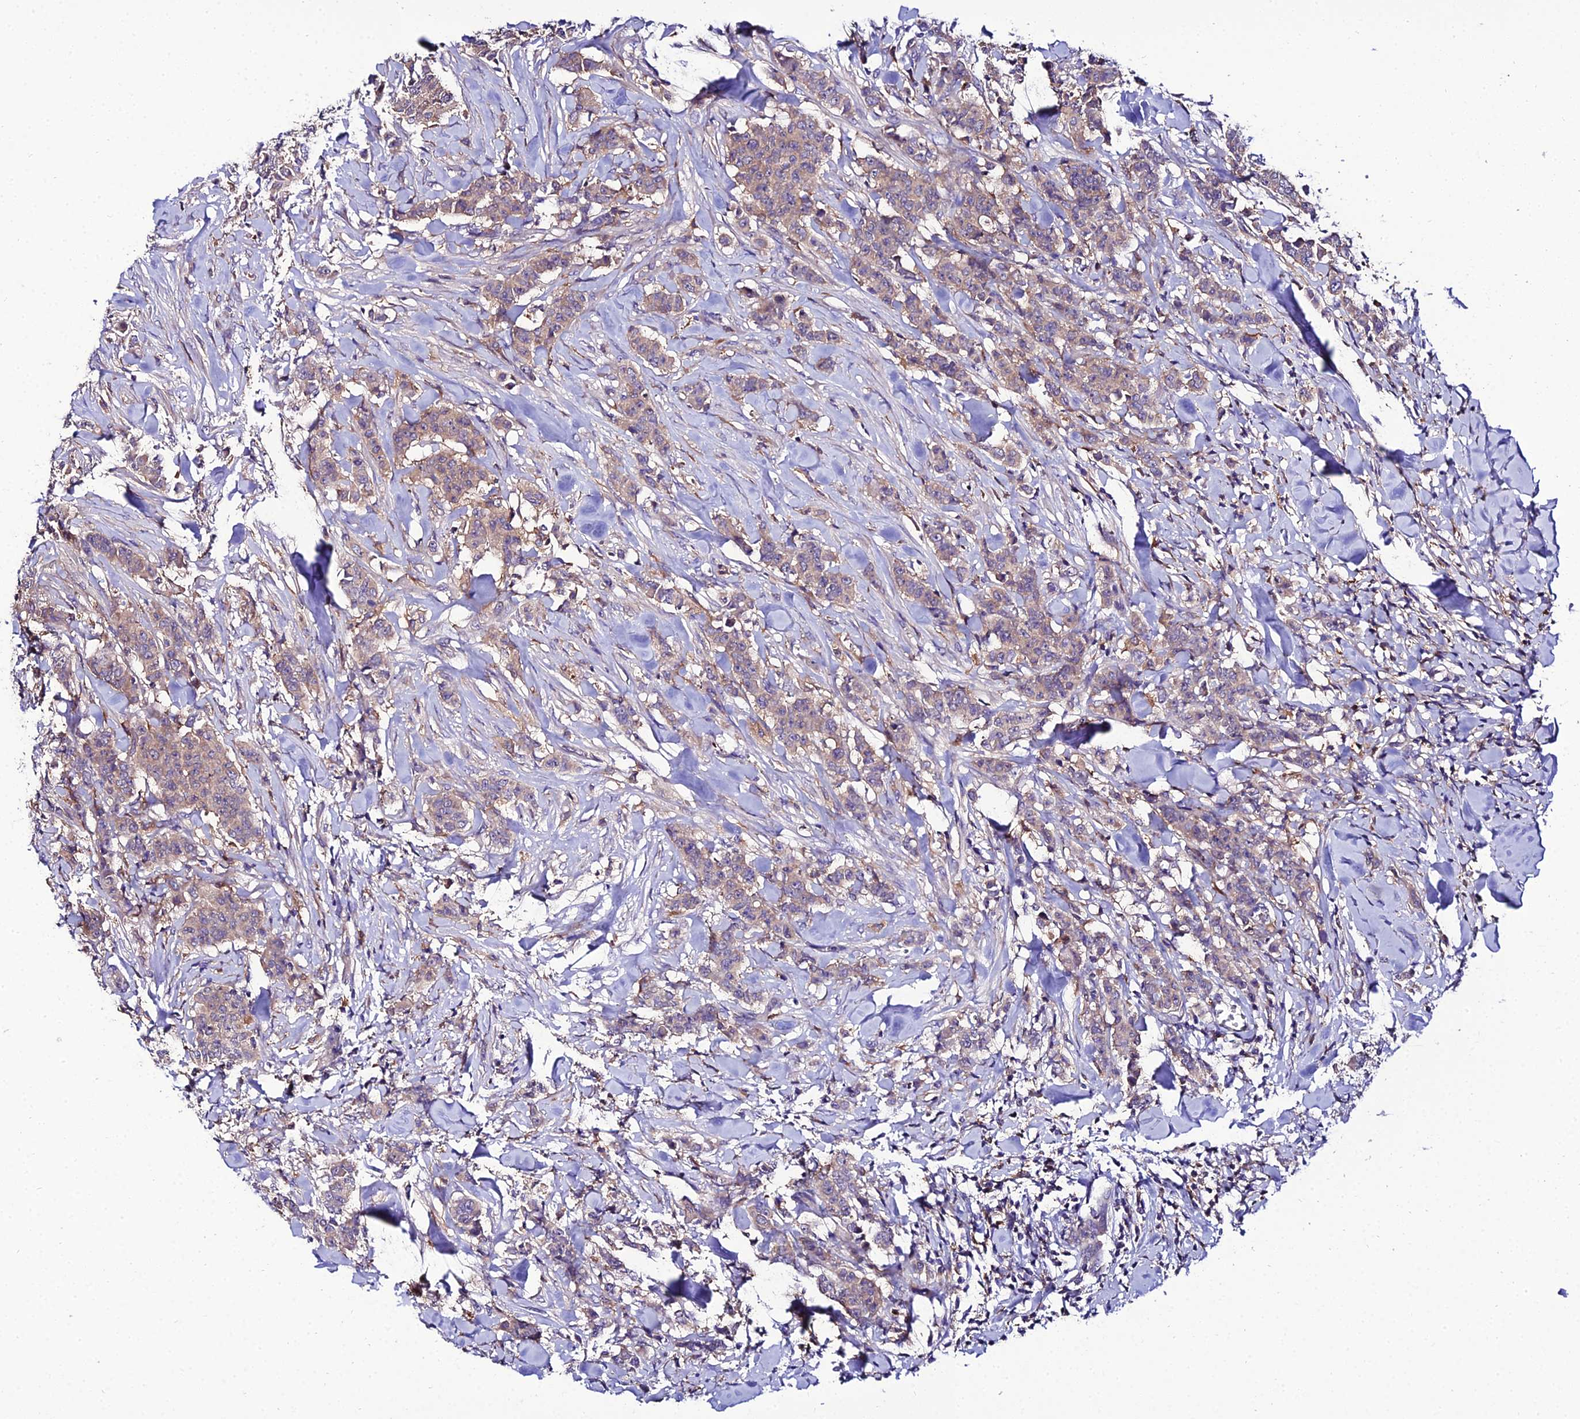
{"staining": {"intensity": "weak", "quantity": "25%-75%", "location": "cytoplasmic/membranous"}, "tissue": "breast cancer", "cell_type": "Tumor cells", "image_type": "cancer", "snomed": [{"axis": "morphology", "description": "Duct carcinoma"}, {"axis": "topography", "description": "Breast"}], "caption": "A photomicrograph showing weak cytoplasmic/membranous staining in about 25%-75% of tumor cells in breast invasive ductal carcinoma, as visualized by brown immunohistochemical staining.", "gene": "C2orf69", "patient": {"sex": "female", "age": 40}}